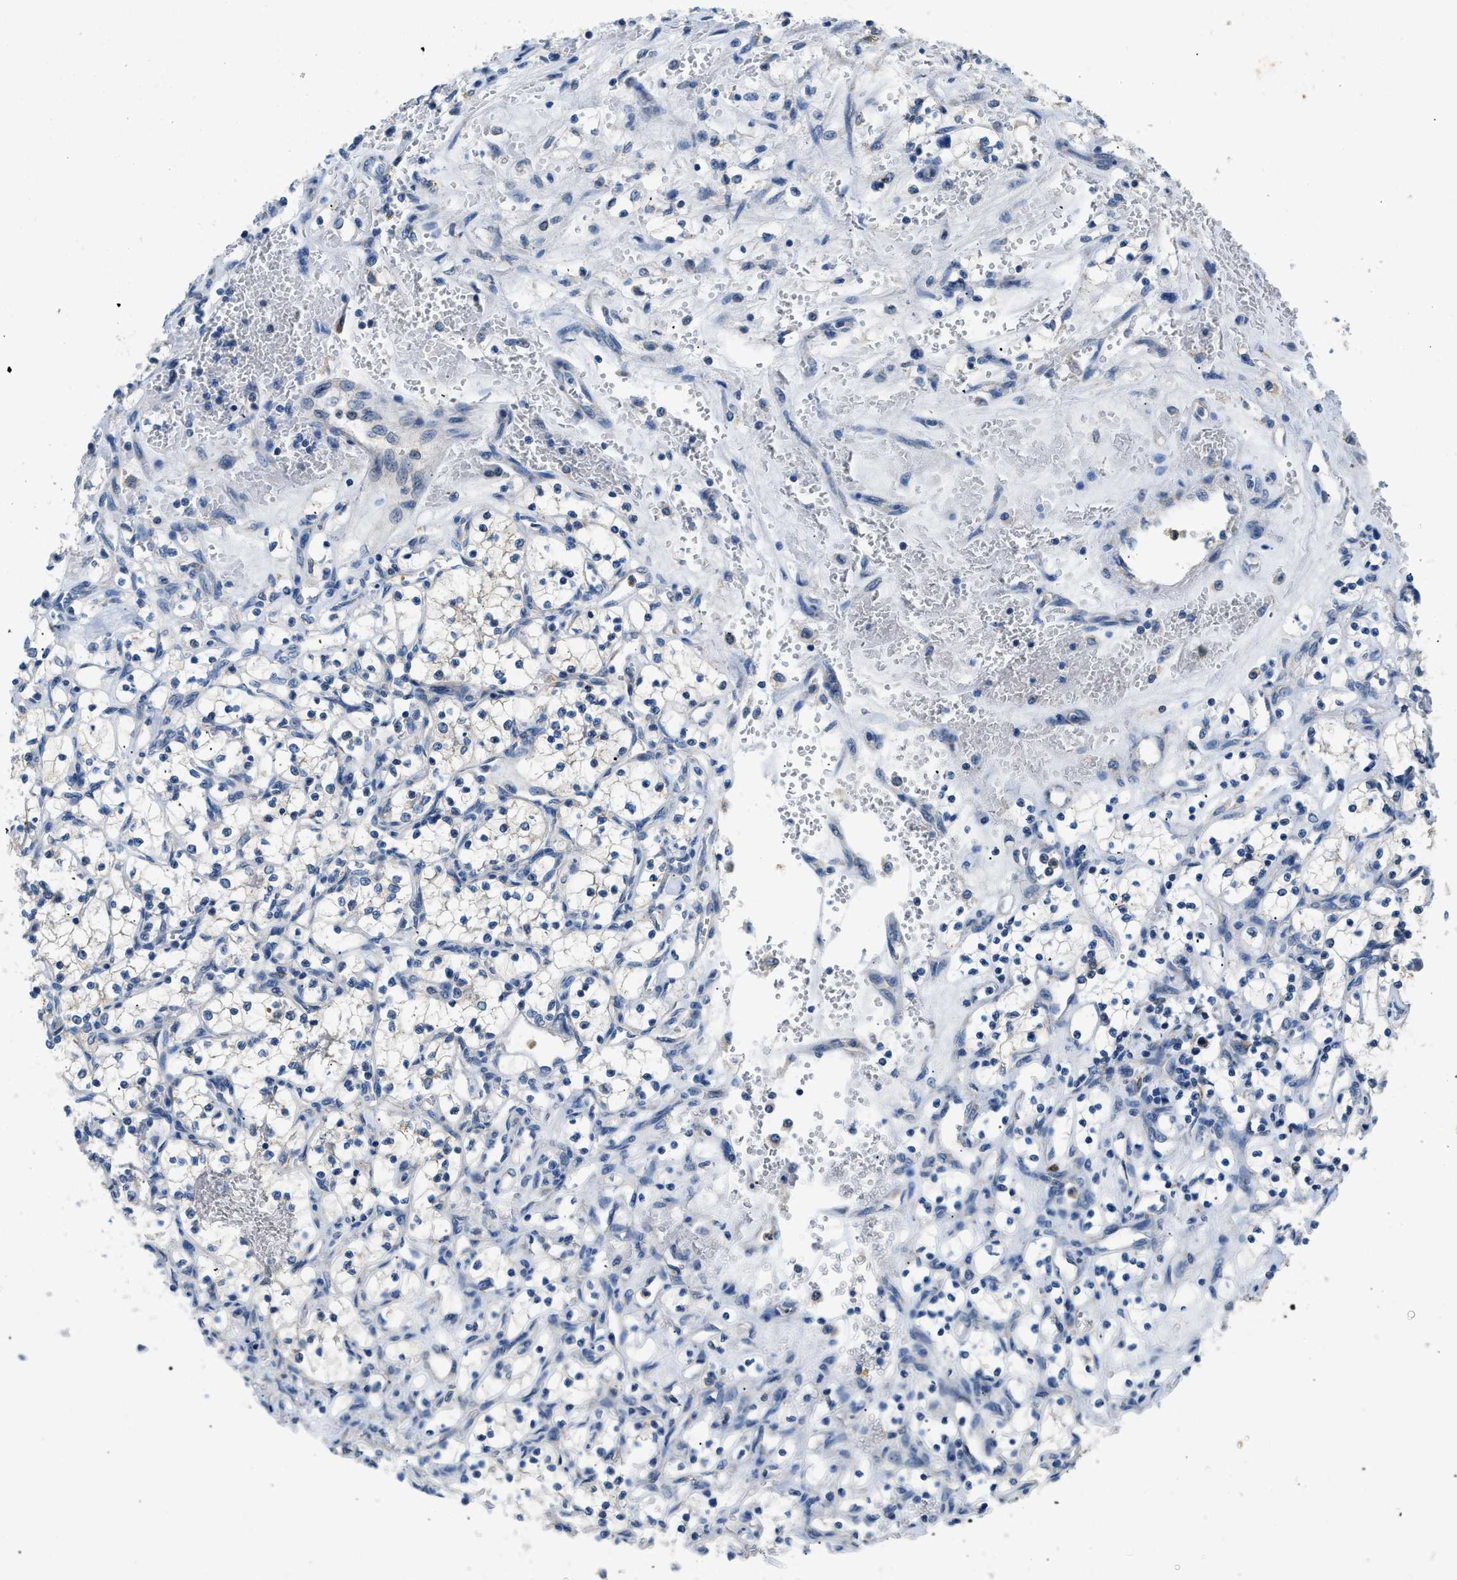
{"staining": {"intensity": "negative", "quantity": "none", "location": "none"}, "tissue": "renal cancer", "cell_type": "Tumor cells", "image_type": "cancer", "snomed": [{"axis": "morphology", "description": "Adenocarcinoma, NOS"}, {"axis": "topography", "description": "Kidney"}], "caption": "This histopathology image is of renal adenocarcinoma stained with IHC to label a protein in brown with the nuclei are counter-stained blue. There is no expression in tumor cells.", "gene": "TOMM34", "patient": {"sex": "female", "age": 69}}